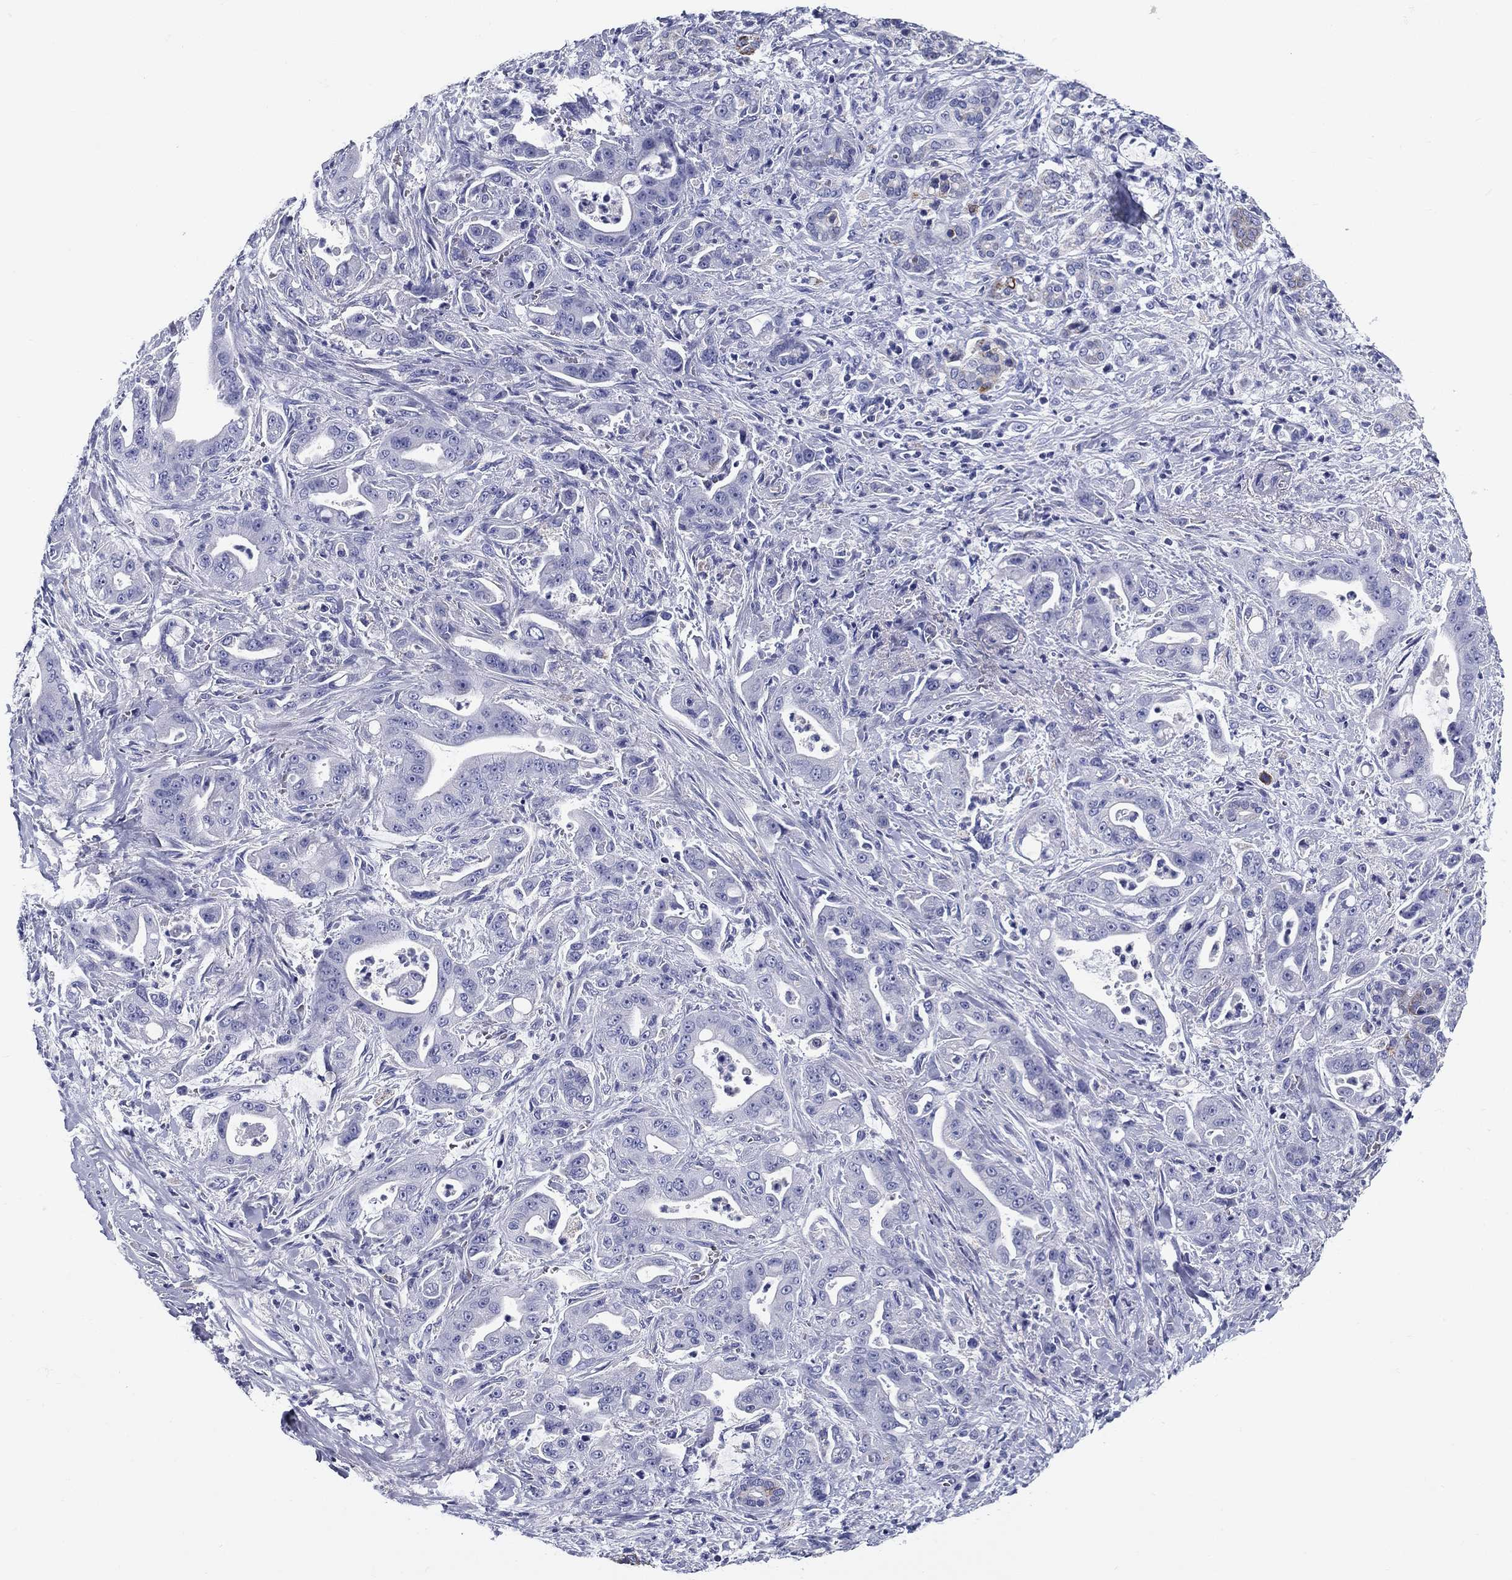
{"staining": {"intensity": "moderate", "quantity": "<25%", "location": "cytoplasmic/membranous"}, "tissue": "pancreatic cancer", "cell_type": "Tumor cells", "image_type": "cancer", "snomed": [{"axis": "morphology", "description": "Normal tissue, NOS"}, {"axis": "morphology", "description": "Inflammation, NOS"}, {"axis": "morphology", "description": "Adenocarcinoma, NOS"}, {"axis": "topography", "description": "Pancreas"}], "caption": "Human pancreatic adenocarcinoma stained with a protein marker demonstrates moderate staining in tumor cells.", "gene": "UPB1", "patient": {"sex": "male", "age": 57}}